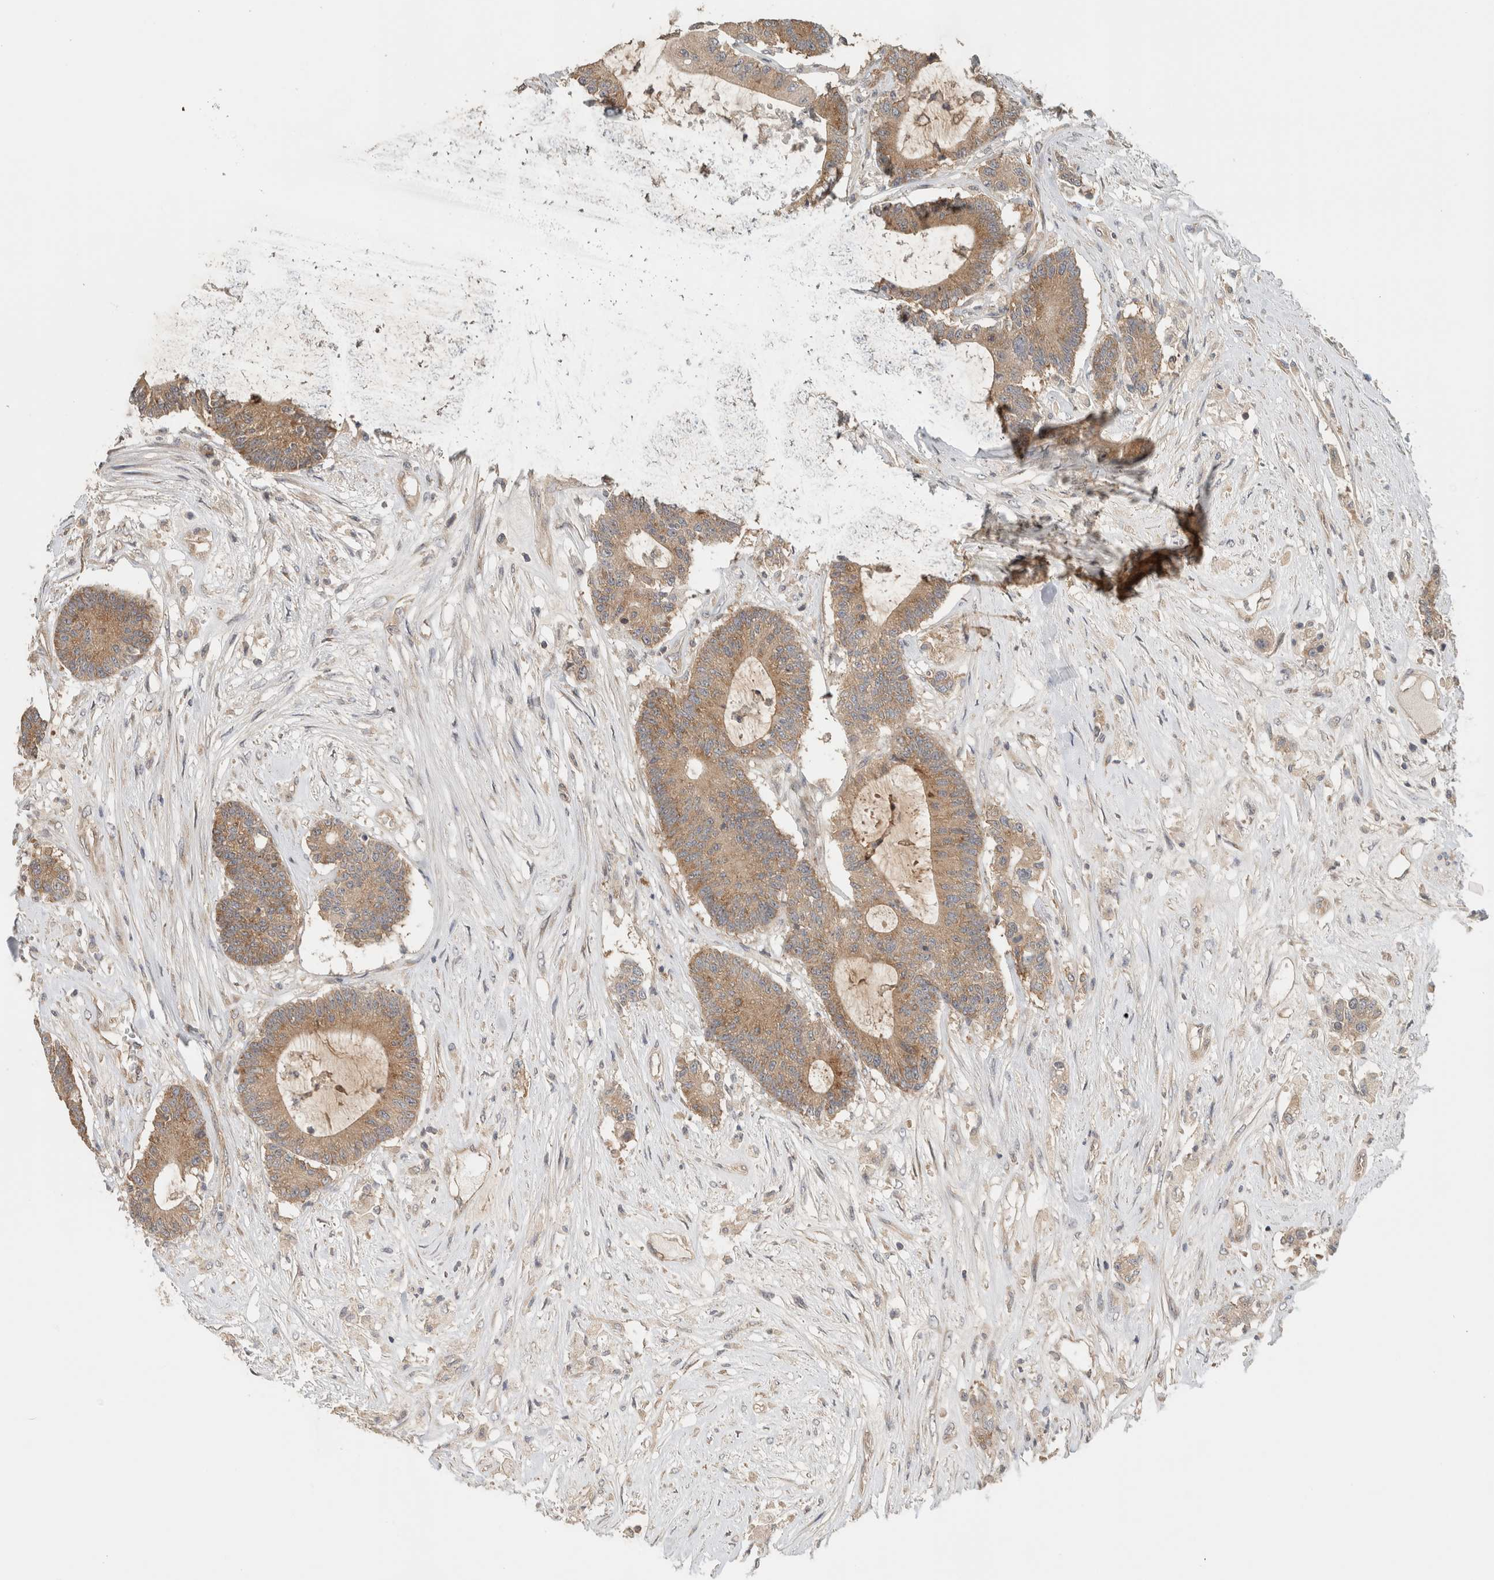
{"staining": {"intensity": "moderate", "quantity": ">75%", "location": "cytoplasmic/membranous"}, "tissue": "colorectal cancer", "cell_type": "Tumor cells", "image_type": "cancer", "snomed": [{"axis": "morphology", "description": "Adenocarcinoma, NOS"}, {"axis": "topography", "description": "Colon"}], "caption": "Moderate cytoplasmic/membranous protein positivity is appreciated in about >75% of tumor cells in adenocarcinoma (colorectal).", "gene": "PUM1", "patient": {"sex": "female", "age": 84}}